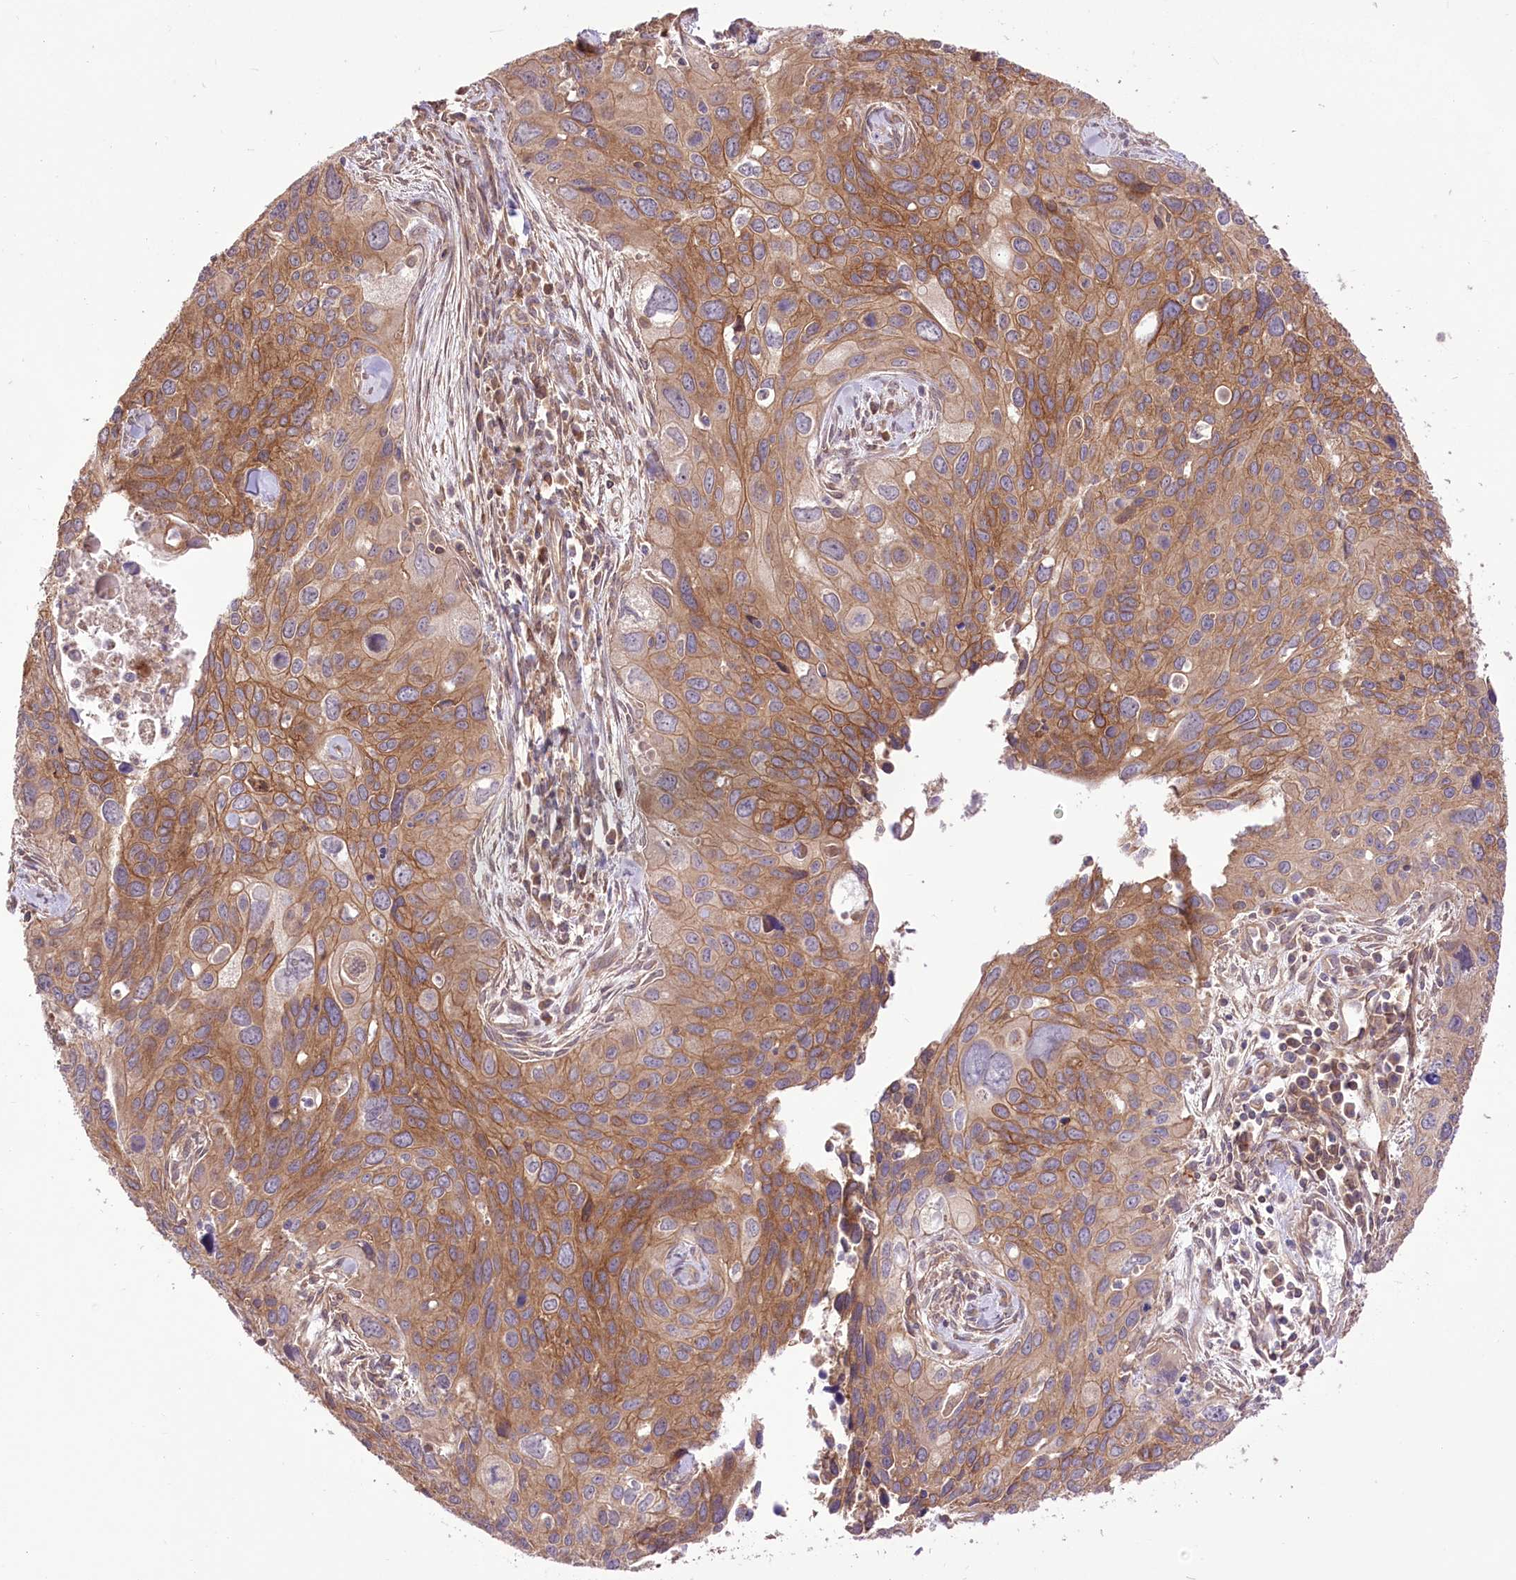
{"staining": {"intensity": "moderate", "quantity": "25%-75%", "location": "cytoplasmic/membranous"}, "tissue": "cervical cancer", "cell_type": "Tumor cells", "image_type": "cancer", "snomed": [{"axis": "morphology", "description": "Squamous cell carcinoma, NOS"}, {"axis": "topography", "description": "Cervix"}], "caption": "Cervical squamous cell carcinoma tissue demonstrates moderate cytoplasmic/membranous positivity in approximately 25%-75% of tumor cells", "gene": "XYLB", "patient": {"sex": "female", "age": 55}}